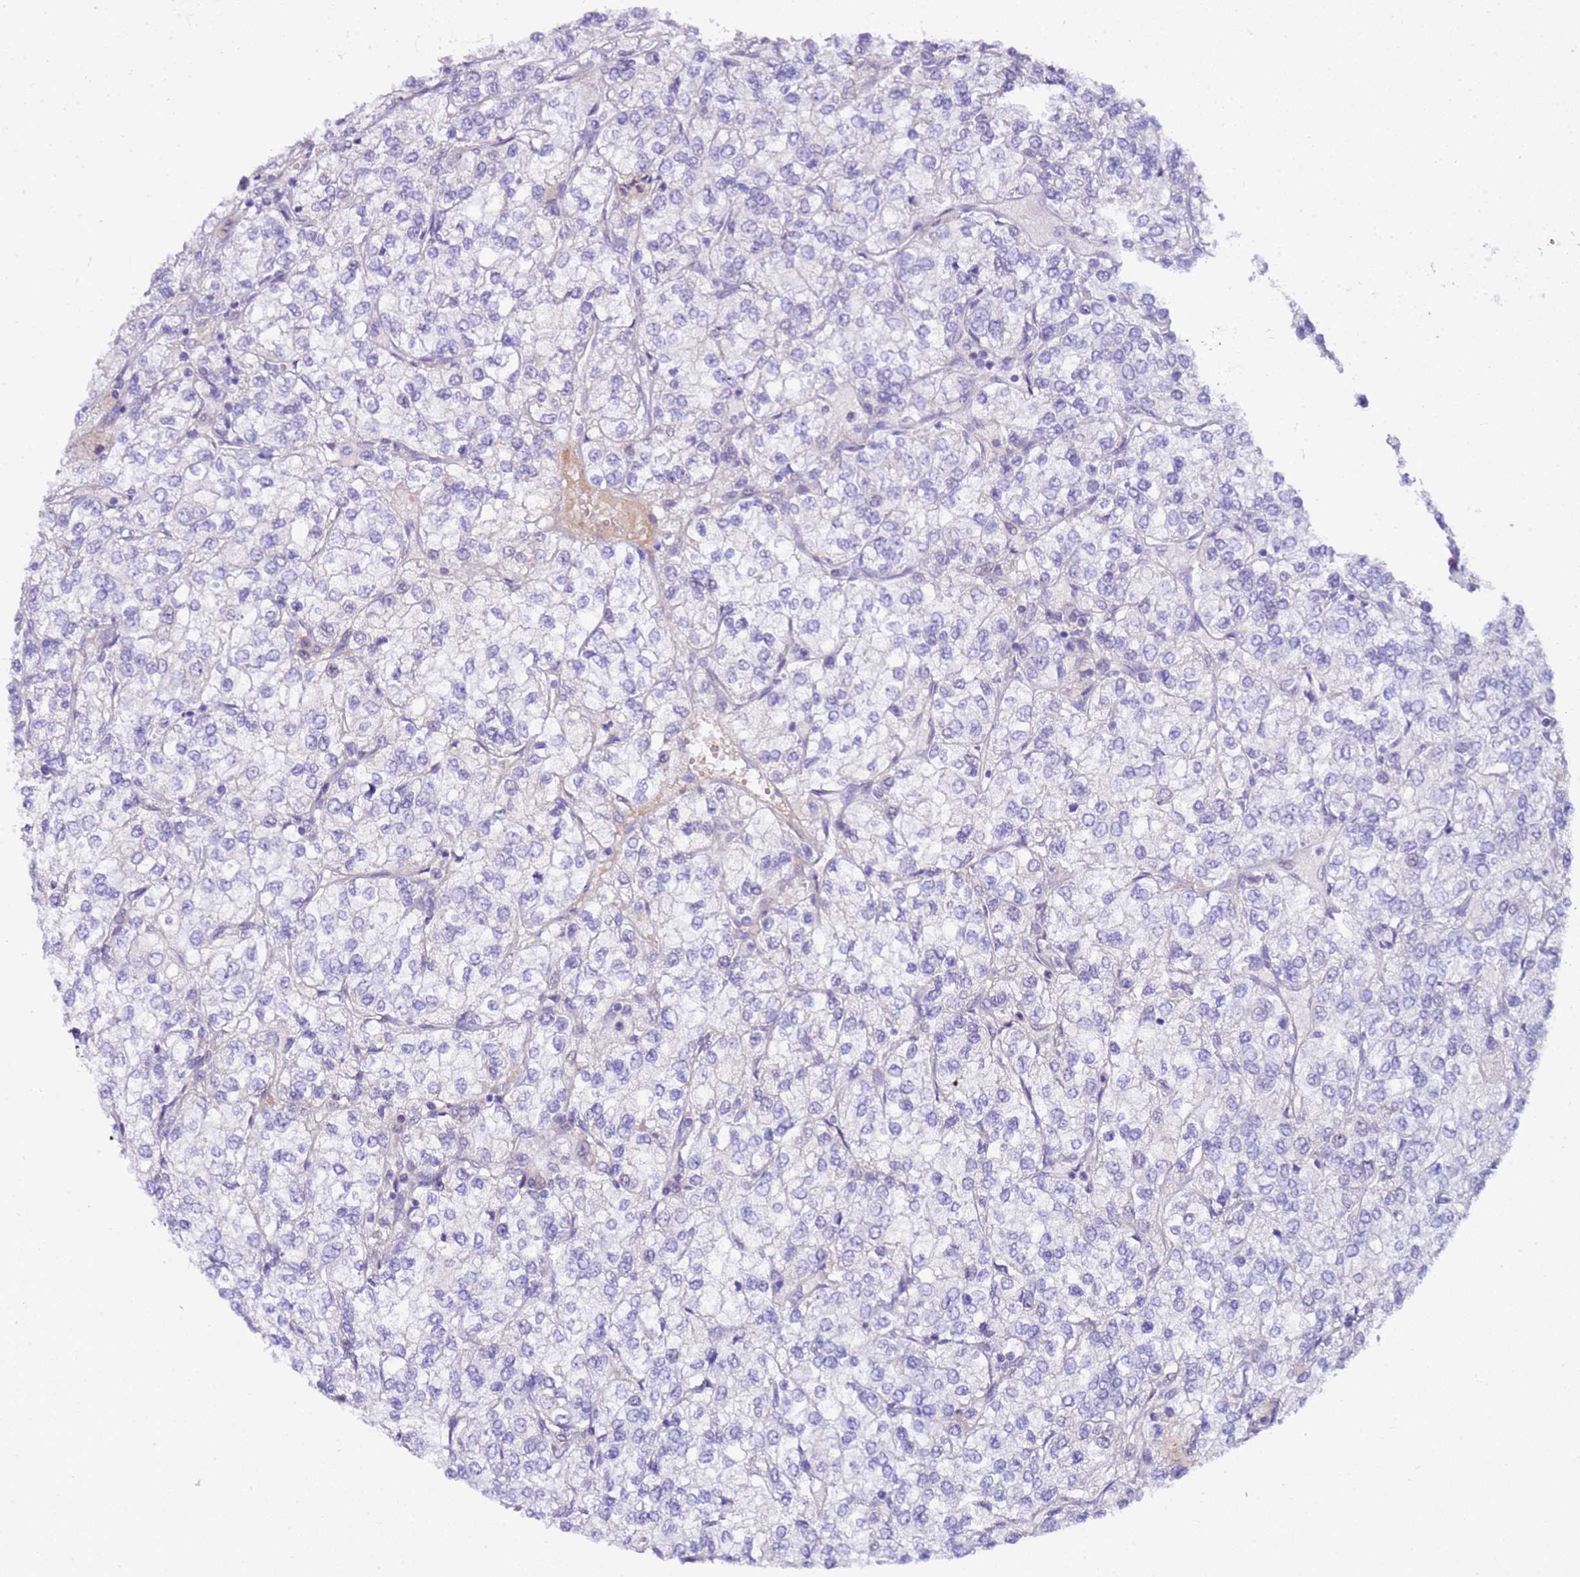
{"staining": {"intensity": "negative", "quantity": "none", "location": "none"}, "tissue": "renal cancer", "cell_type": "Tumor cells", "image_type": "cancer", "snomed": [{"axis": "morphology", "description": "Adenocarcinoma, NOS"}, {"axis": "topography", "description": "Kidney"}], "caption": "This is a micrograph of IHC staining of renal cancer, which shows no expression in tumor cells.", "gene": "DCDC2B", "patient": {"sex": "male", "age": 80}}